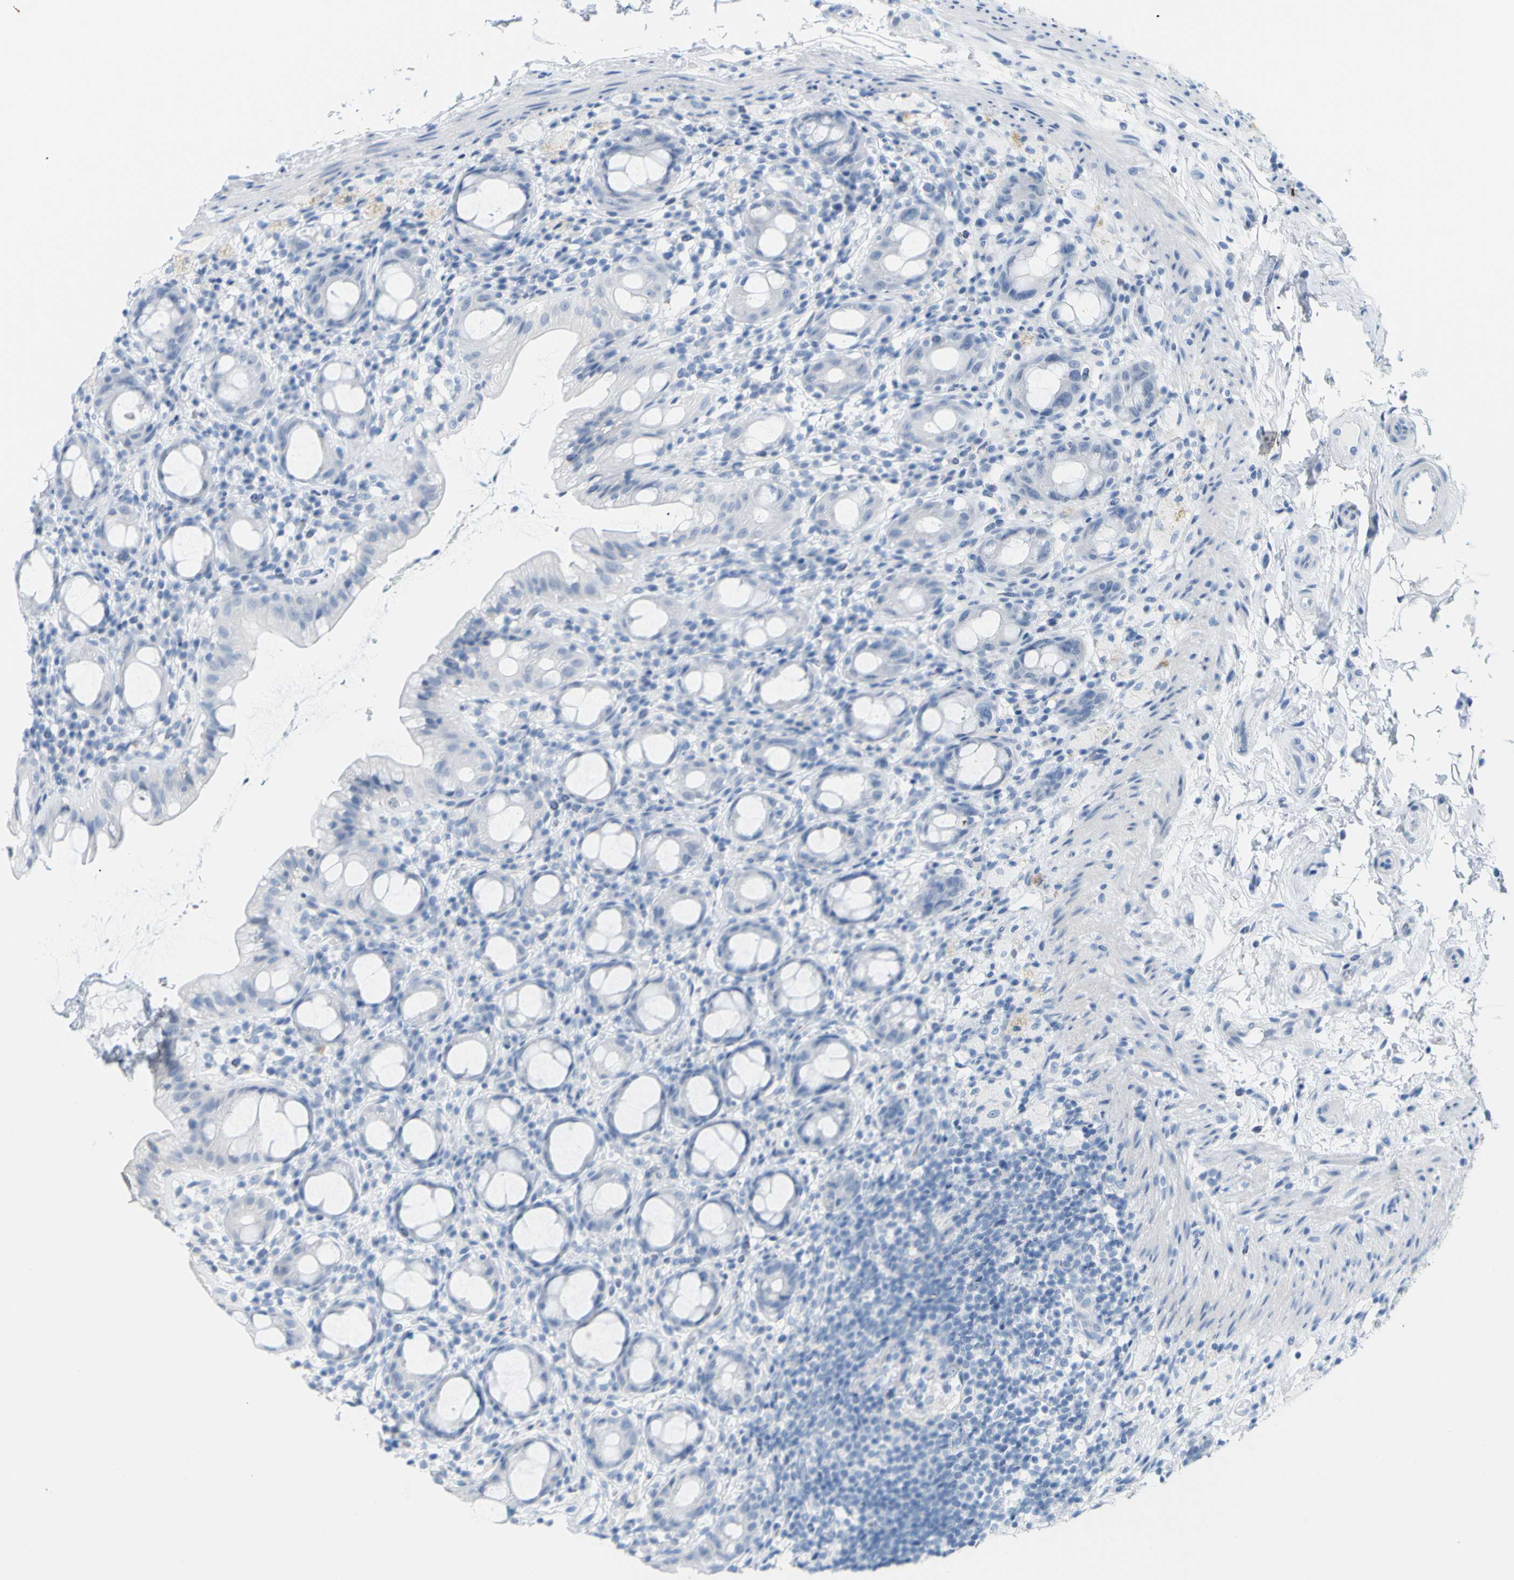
{"staining": {"intensity": "negative", "quantity": "none", "location": "none"}, "tissue": "rectum", "cell_type": "Glandular cells", "image_type": "normal", "snomed": [{"axis": "morphology", "description": "Normal tissue, NOS"}, {"axis": "topography", "description": "Rectum"}], "caption": "Rectum stained for a protein using immunohistochemistry exhibits no expression glandular cells.", "gene": "OPN1SW", "patient": {"sex": "male", "age": 44}}